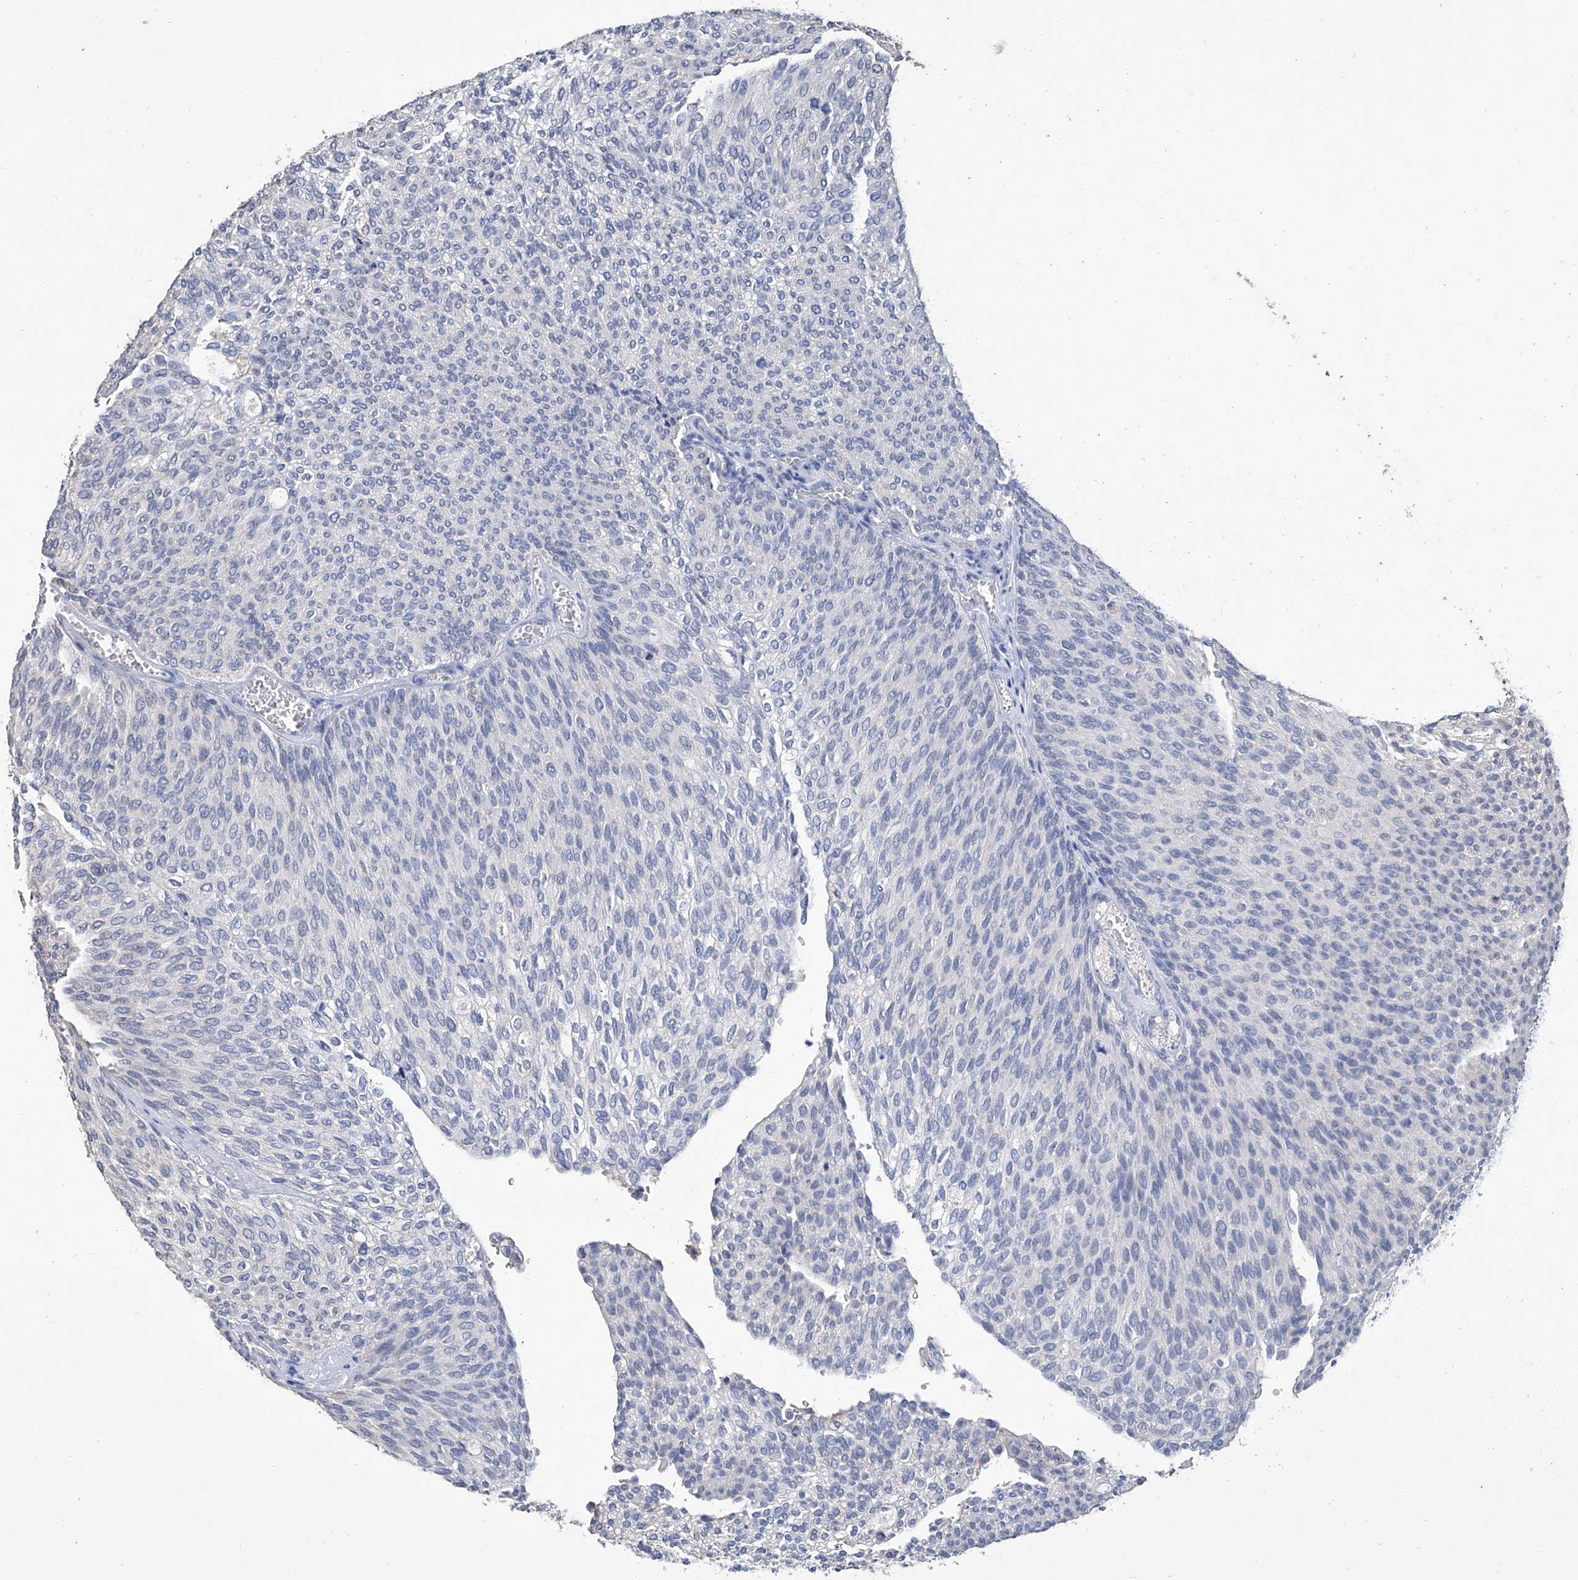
{"staining": {"intensity": "negative", "quantity": "none", "location": "none"}, "tissue": "urothelial cancer", "cell_type": "Tumor cells", "image_type": "cancer", "snomed": [{"axis": "morphology", "description": "Urothelial carcinoma, Low grade"}, {"axis": "topography", "description": "Urinary bladder"}], "caption": "Immunohistochemistry (IHC) histopathology image of neoplastic tissue: human urothelial cancer stained with DAB exhibits no significant protein positivity in tumor cells.", "gene": "GPT", "patient": {"sex": "female", "age": 79}}